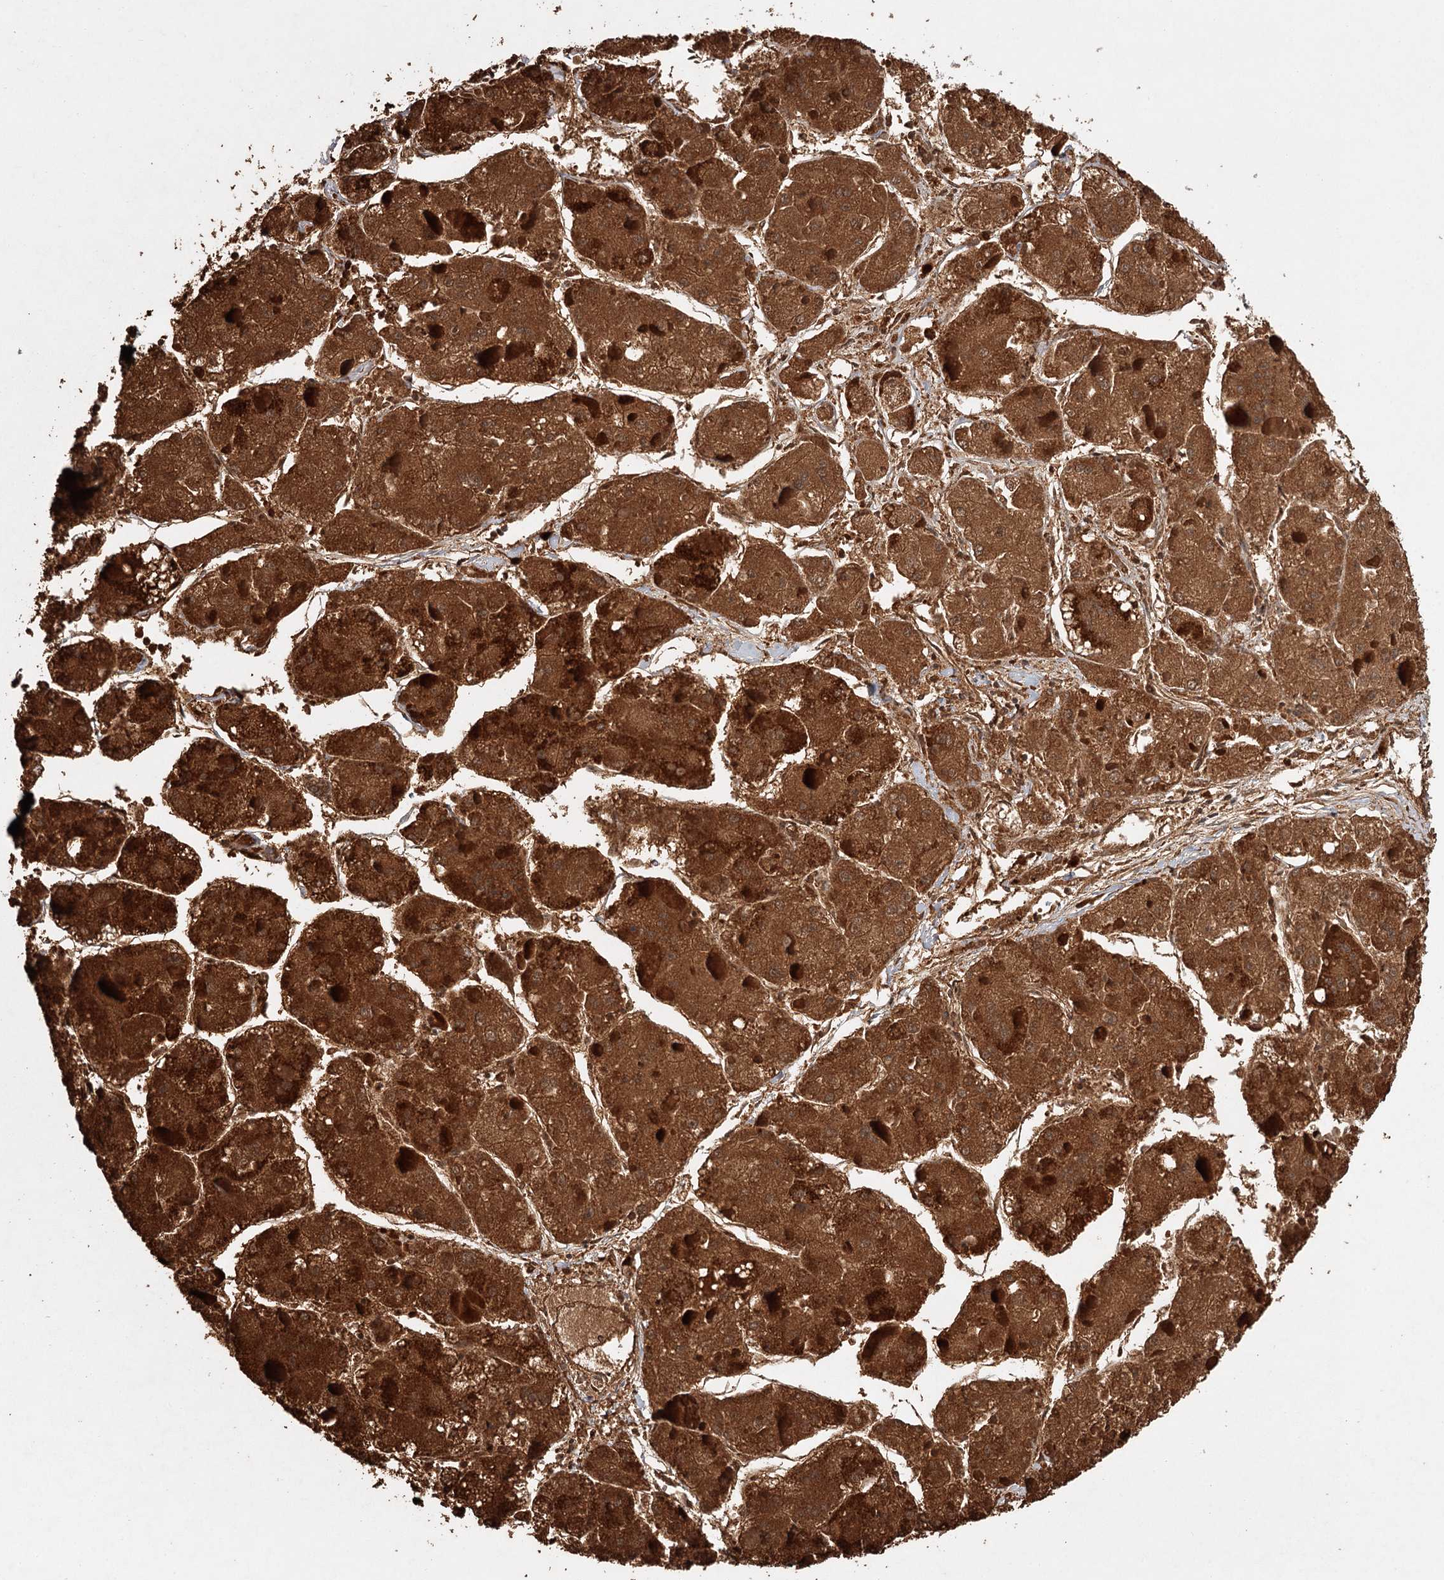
{"staining": {"intensity": "strong", "quantity": ">75%", "location": "cytoplasmic/membranous"}, "tissue": "liver cancer", "cell_type": "Tumor cells", "image_type": "cancer", "snomed": [{"axis": "morphology", "description": "Carcinoma, Hepatocellular, NOS"}, {"axis": "topography", "description": "Liver"}], "caption": "Human liver cancer (hepatocellular carcinoma) stained with a brown dye exhibits strong cytoplasmic/membranous positive expression in about >75% of tumor cells.", "gene": "FAXC", "patient": {"sex": "female", "age": 73}}